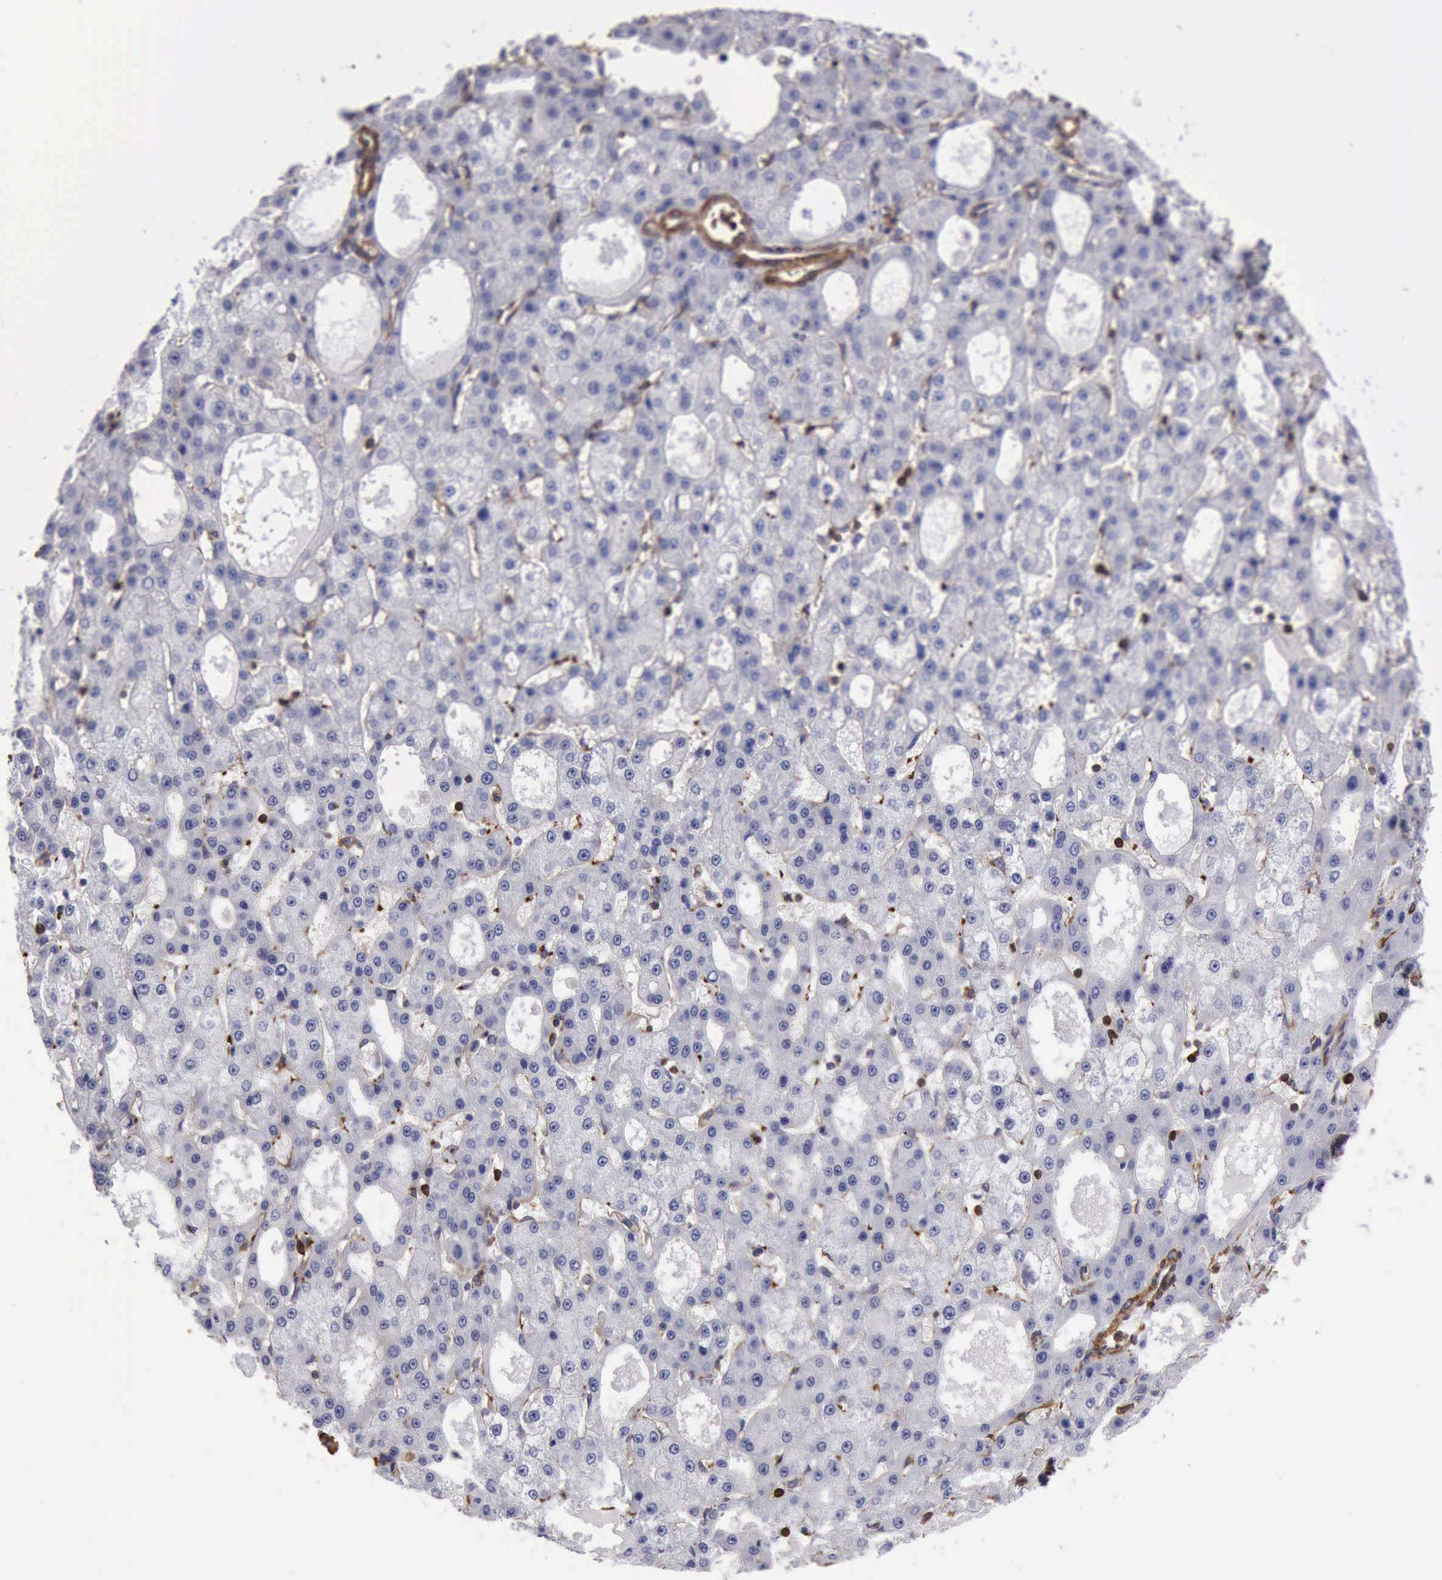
{"staining": {"intensity": "negative", "quantity": "none", "location": "none"}, "tissue": "liver cancer", "cell_type": "Tumor cells", "image_type": "cancer", "snomed": [{"axis": "morphology", "description": "Carcinoma, Hepatocellular, NOS"}, {"axis": "topography", "description": "Liver"}], "caption": "Tumor cells show no significant protein expression in liver cancer.", "gene": "FLNA", "patient": {"sex": "male", "age": 47}}